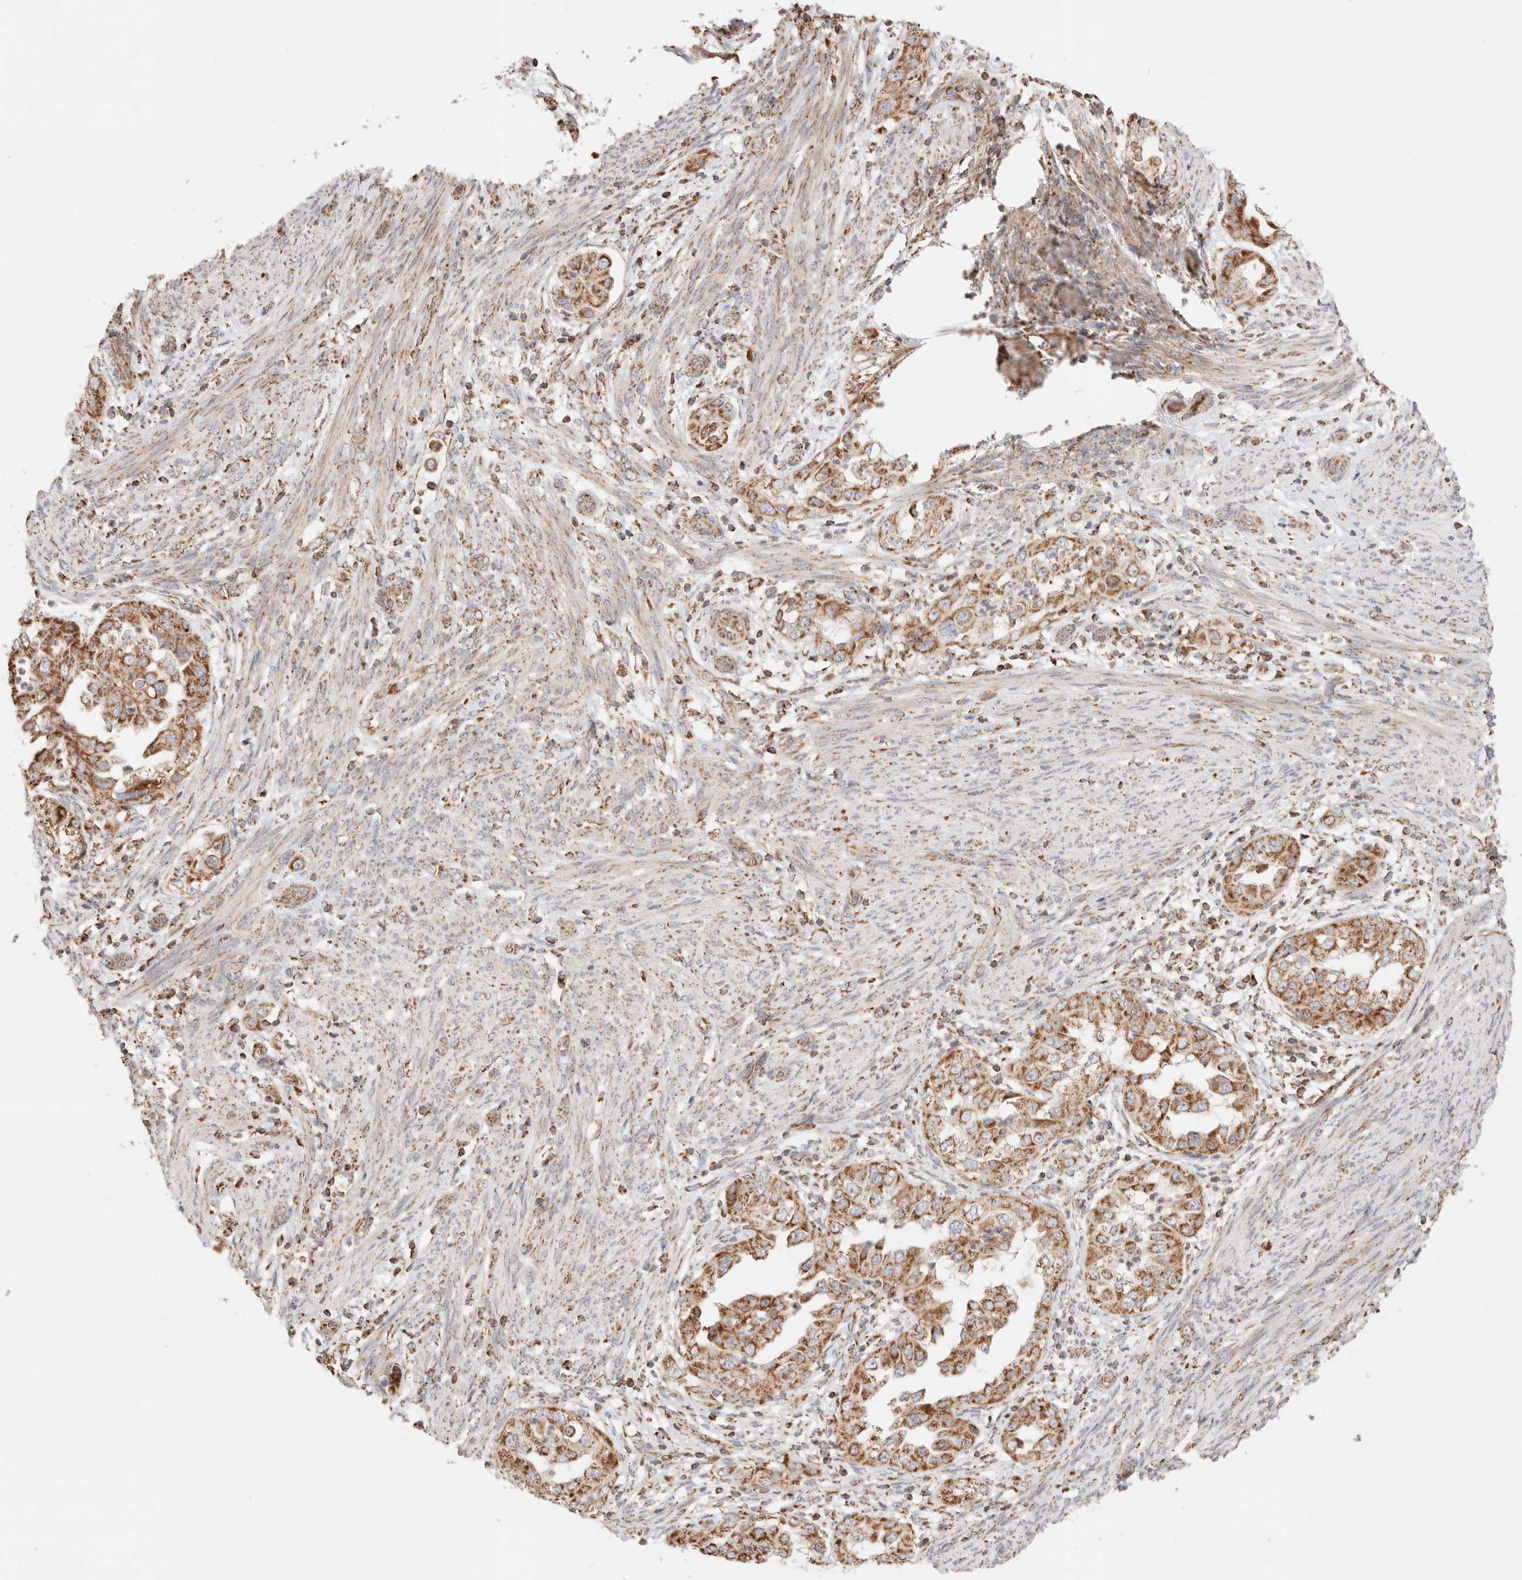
{"staining": {"intensity": "moderate", "quantity": ">75%", "location": "cytoplasmic/membranous"}, "tissue": "endometrial cancer", "cell_type": "Tumor cells", "image_type": "cancer", "snomed": [{"axis": "morphology", "description": "Adenocarcinoma, NOS"}, {"axis": "topography", "description": "Endometrium"}], "caption": "An image of human adenocarcinoma (endometrial) stained for a protein exhibits moderate cytoplasmic/membranous brown staining in tumor cells.", "gene": "TMPPE", "patient": {"sex": "female", "age": 85}}